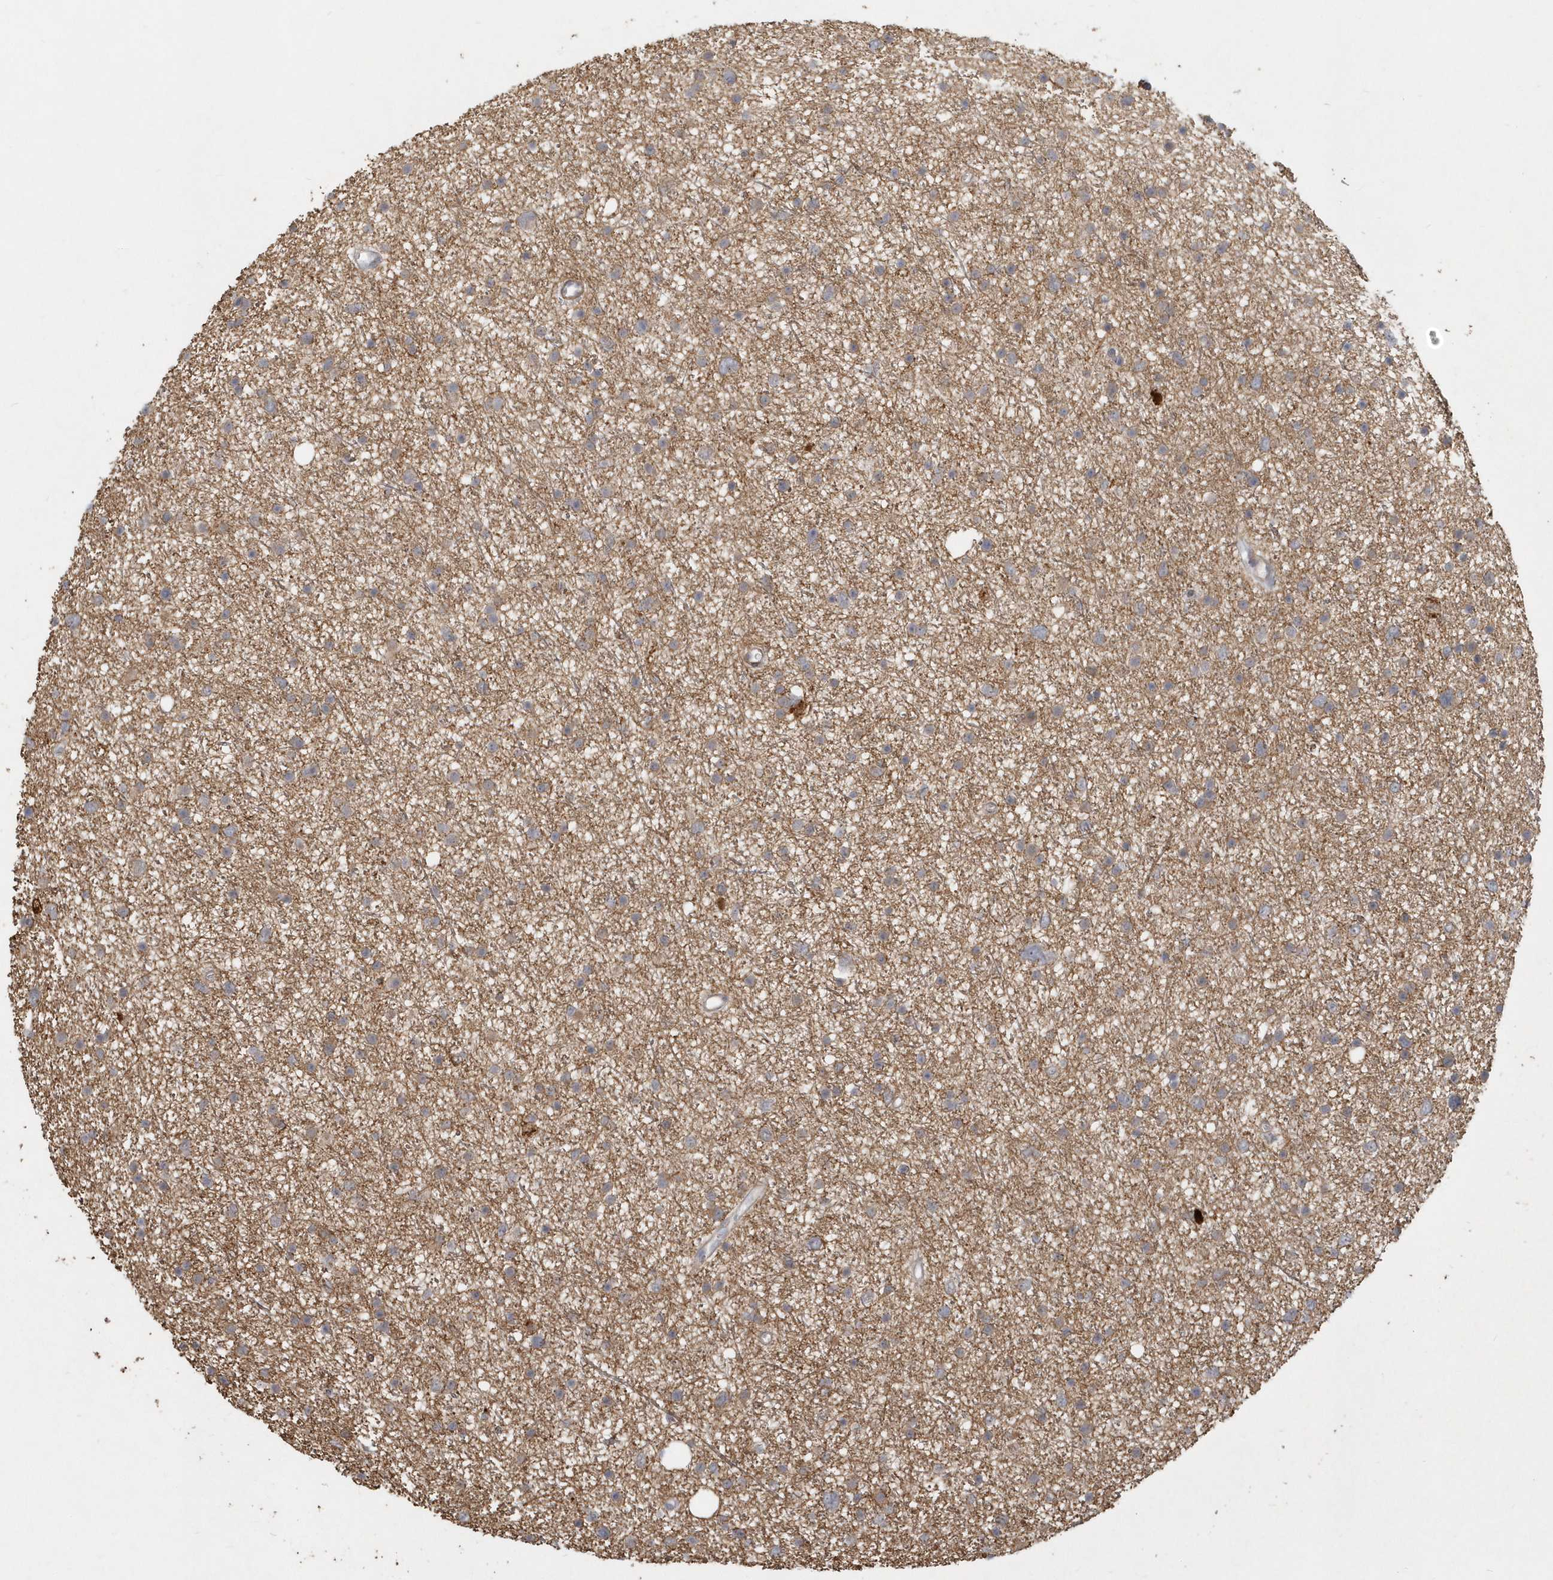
{"staining": {"intensity": "weak", "quantity": "25%-75%", "location": "cytoplasmic/membranous"}, "tissue": "glioma", "cell_type": "Tumor cells", "image_type": "cancer", "snomed": [{"axis": "morphology", "description": "Glioma, malignant, Low grade"}, {"axis": "topography", "description": "Cerebral cortex"}], "caption": "Immunohistochemical staining of human glioma demonstrates low levels of weak cytoplasmic/membranous protein positivity in about 25%-75% of tumor cells.", "gene": "NAPB", "patient": {"sex": "female", "age": 39}}